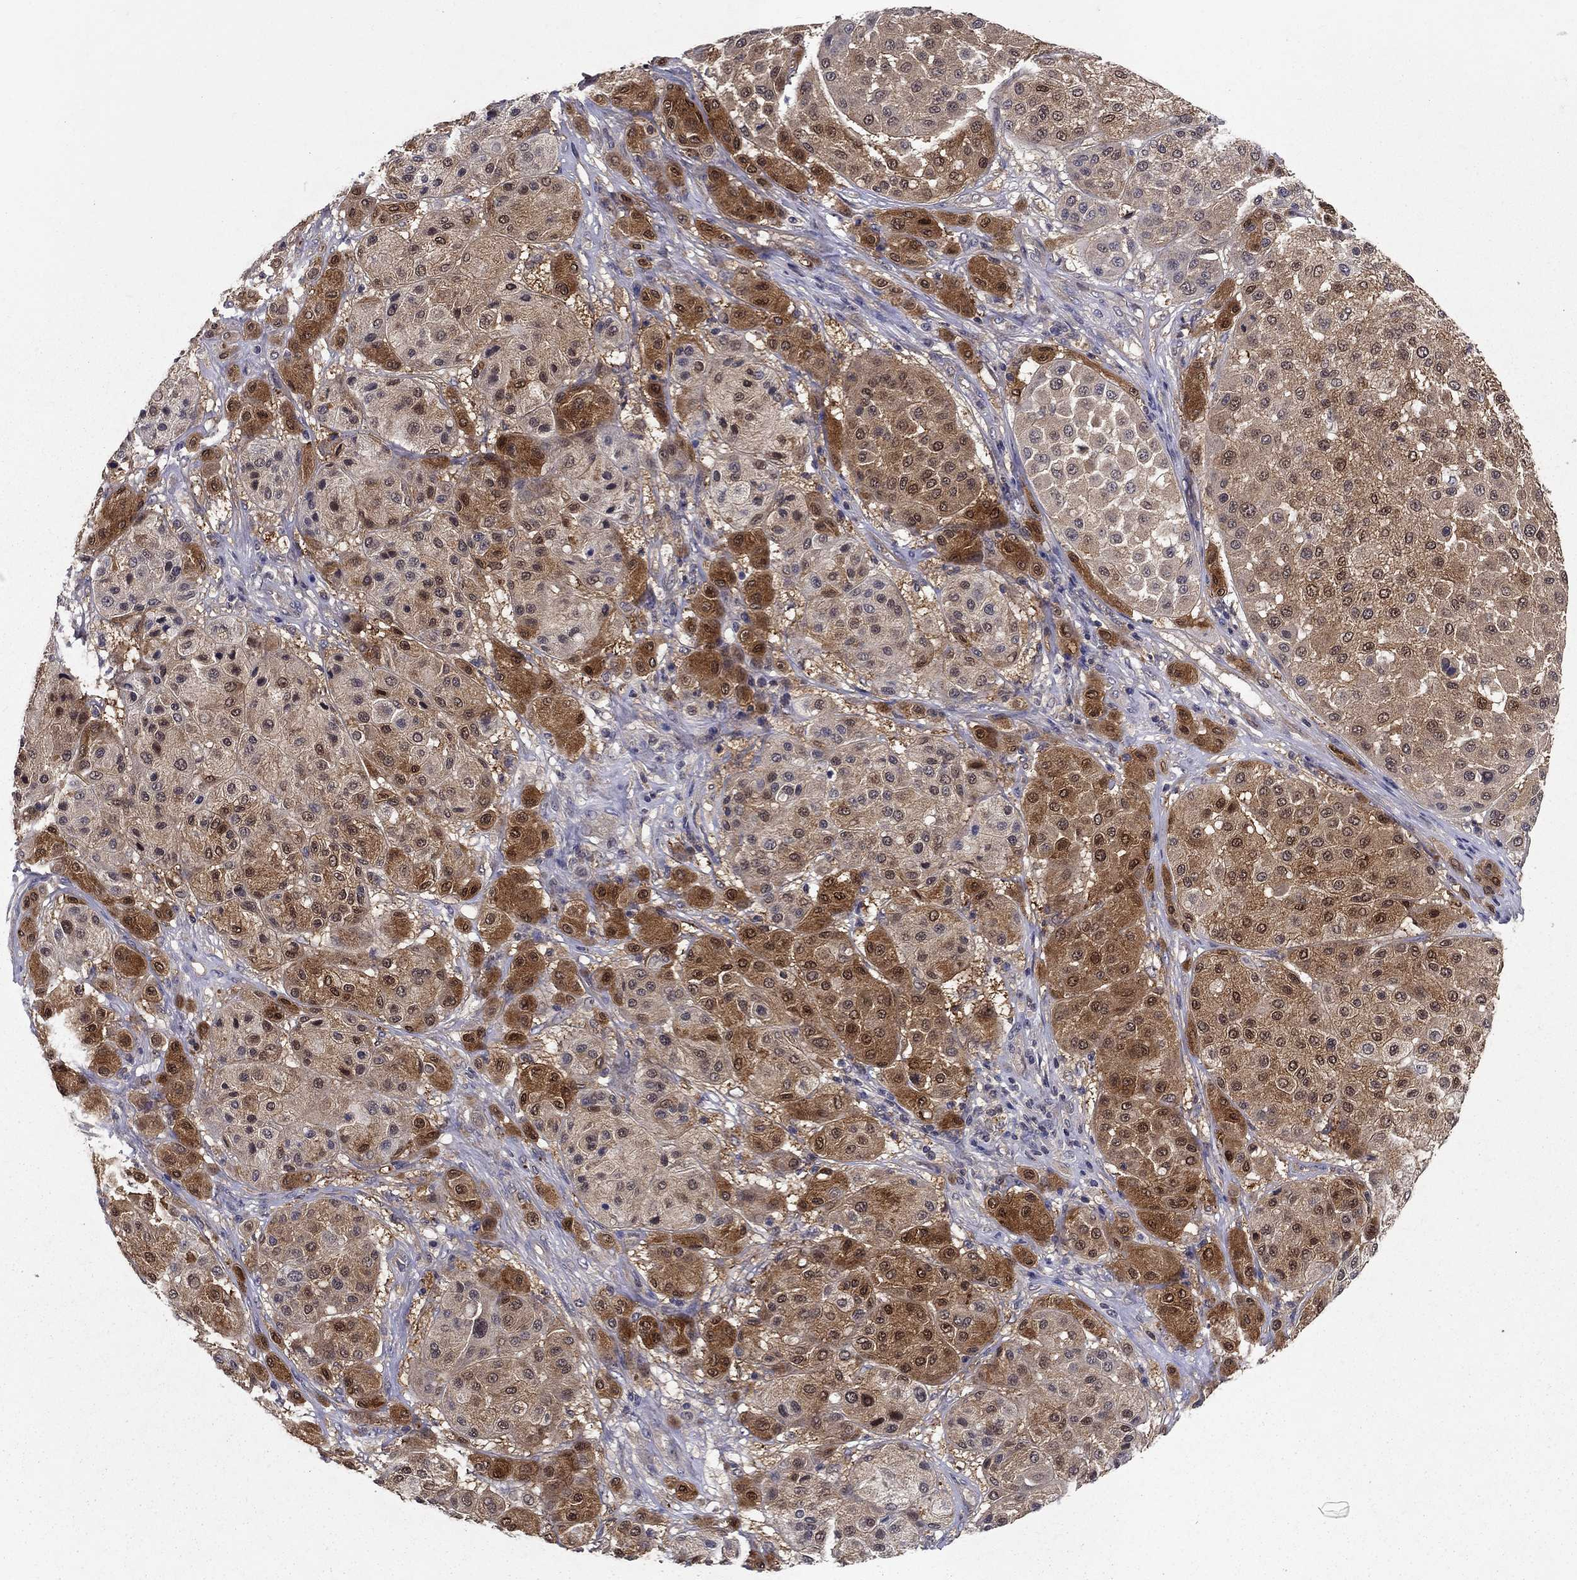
{"staining": {"intensity": "strong", "quantity": "25%-75%", "location": "cytoplasmic/membranous,nuclear"}, "tissue": "melanoma", "cell_type": "Tumor cells", "image_type": "cancer", "snomed": [{"axis": "morphology", "description": "Malignant melanoma, Metastatic site"}, {"axis": "topography", "description": "Smooth muscle"}], "caption": "An image of melanoma stained for a protein exhibits strong cytoplasmic/membranous and nuclear brown staining in tumor cells.", "gene": "GLTP", "patient": {"sex": "male", "age": 41}}